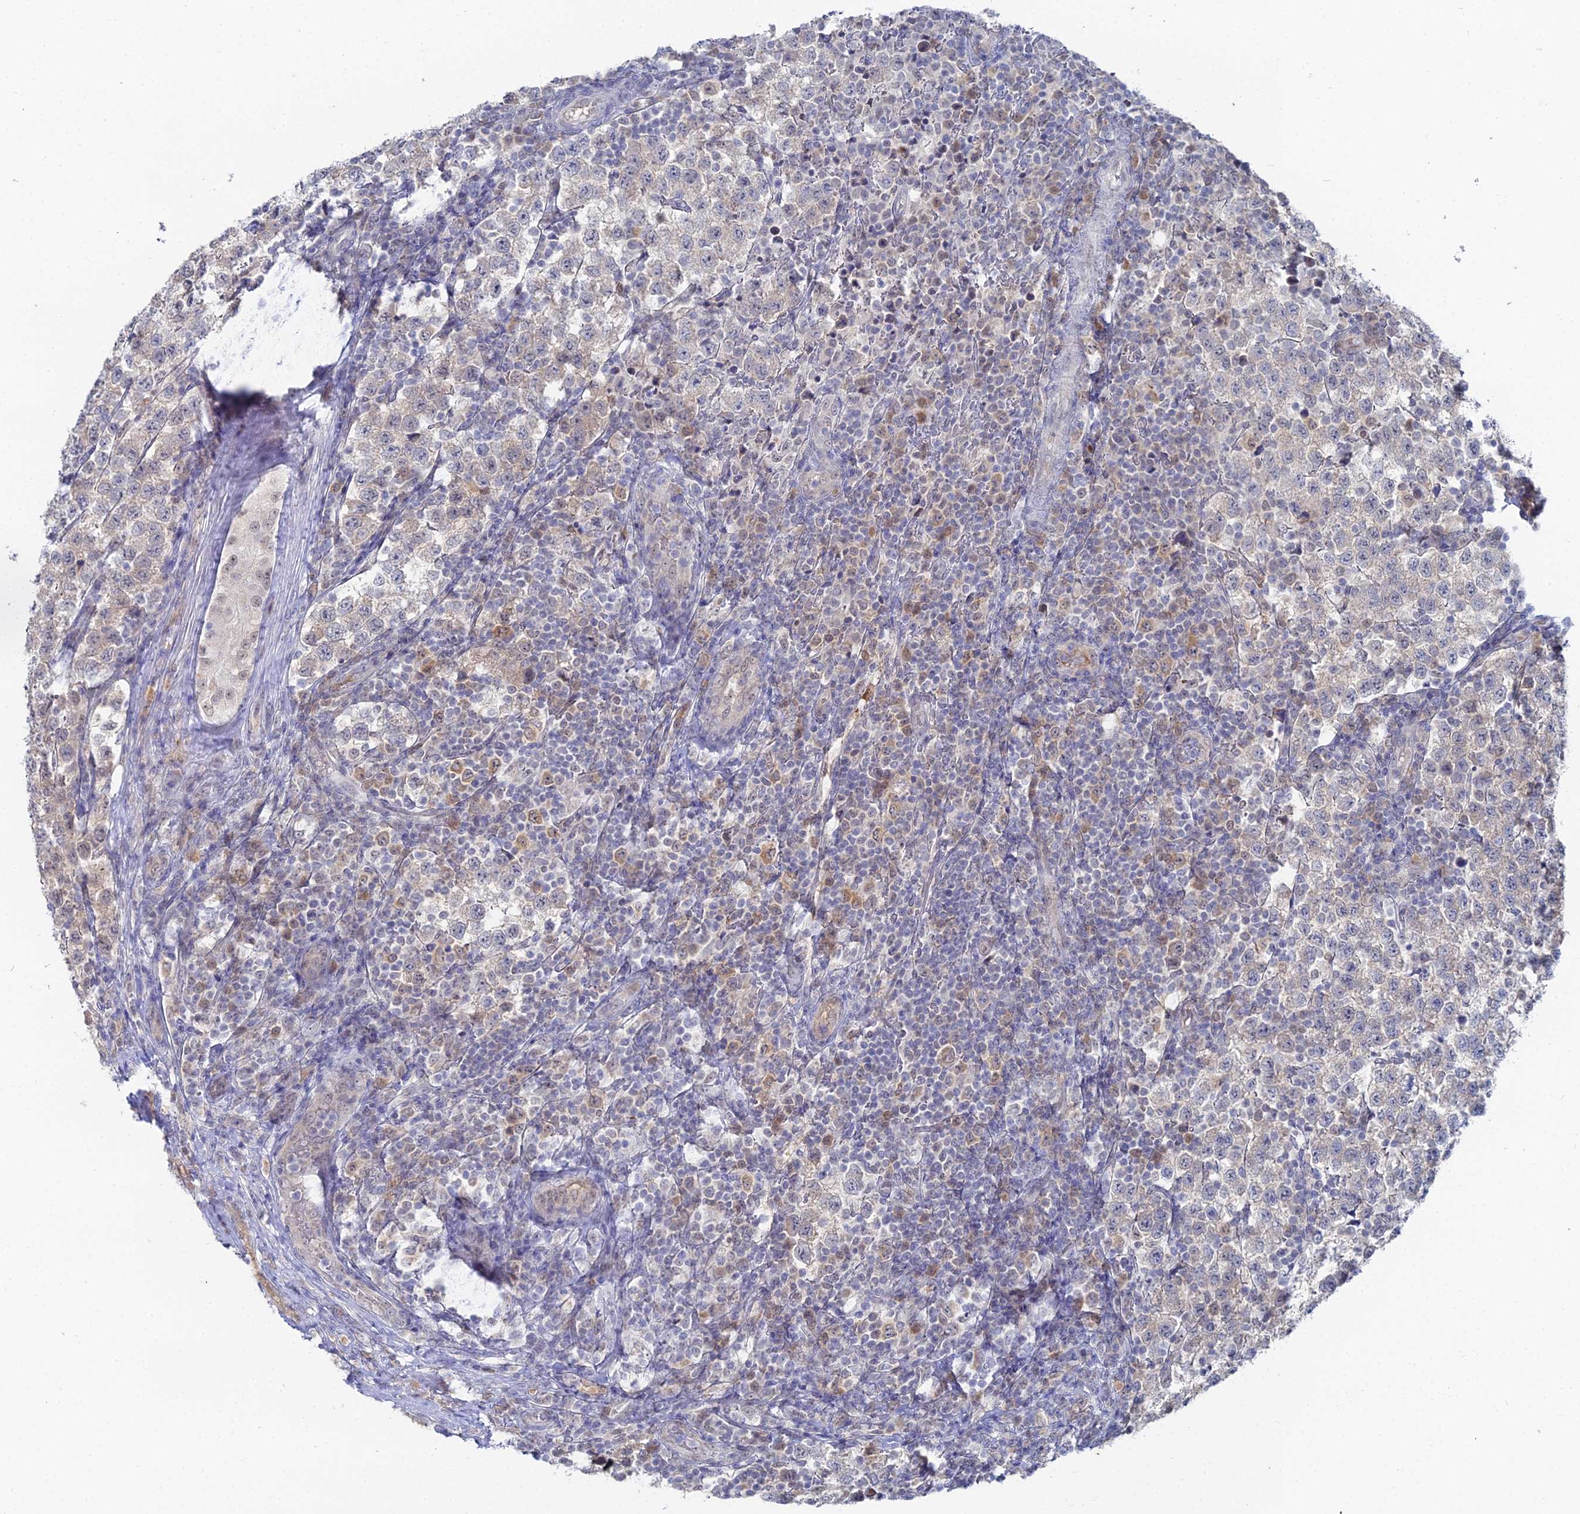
{"staining": {"intensity": "weak", "quantity": "25%-75%", "location": "nuclear"}, "tissue": "testis cancer", "cell_type": "Tumor cells", "image_type": "cancer", "snomed": [{"axis": "morphology", "description": "Seminoma, NOS"}, {"axis": "topography", "description": "Testis"}], "caption": "Human seminoma (testis) stained for a protein (brown) displays weak nuclear positive staining in about 25%-75% of tumor cells.", "gene": "THAP4", "patient": {"sex": "male", "age": 34}}